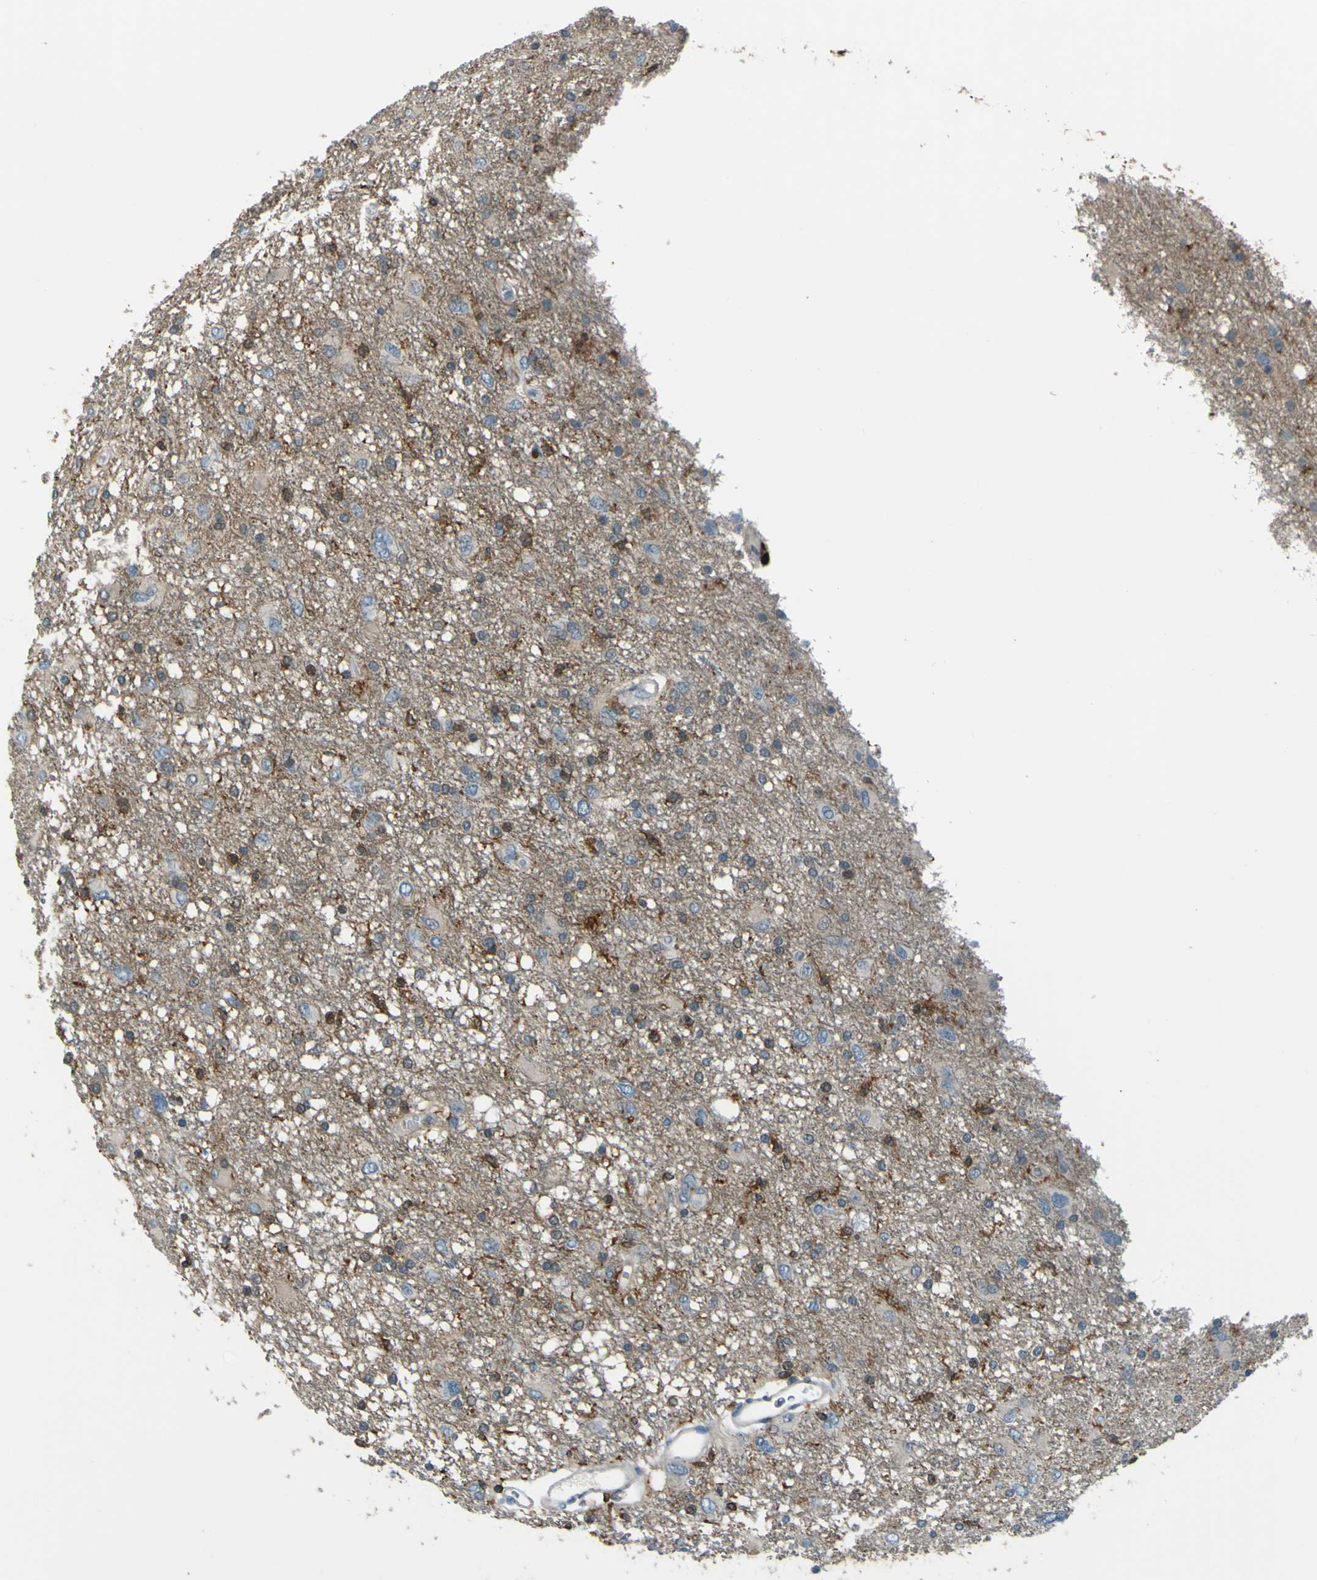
{"staining": {"intensity": "moderate", "quantity": "<25%", "location": "cytoplasmic/membranous"}, "tissue": "glioma", "cell_type": "Tumor cells", "image_type": "cancer", "snomed": [{"axis": "morphology", "description": "Glioma, malignant, High grade"}, {"axis": "topography", "description": "Brain"}], "caption": "The immunohistochemical stain highlights moderate cytoplasmic/membranous staining in tumor cells of glioma tissue. The staining was performed using DAB (3,3'-diaminobenzidine) to visualize the protein expression in brown, while the nuclei were stained in blue with hematoxylin (Magnification: 20x).", "gene": "PCDHB5", "patient": {"sex": "female", "age": 59}}